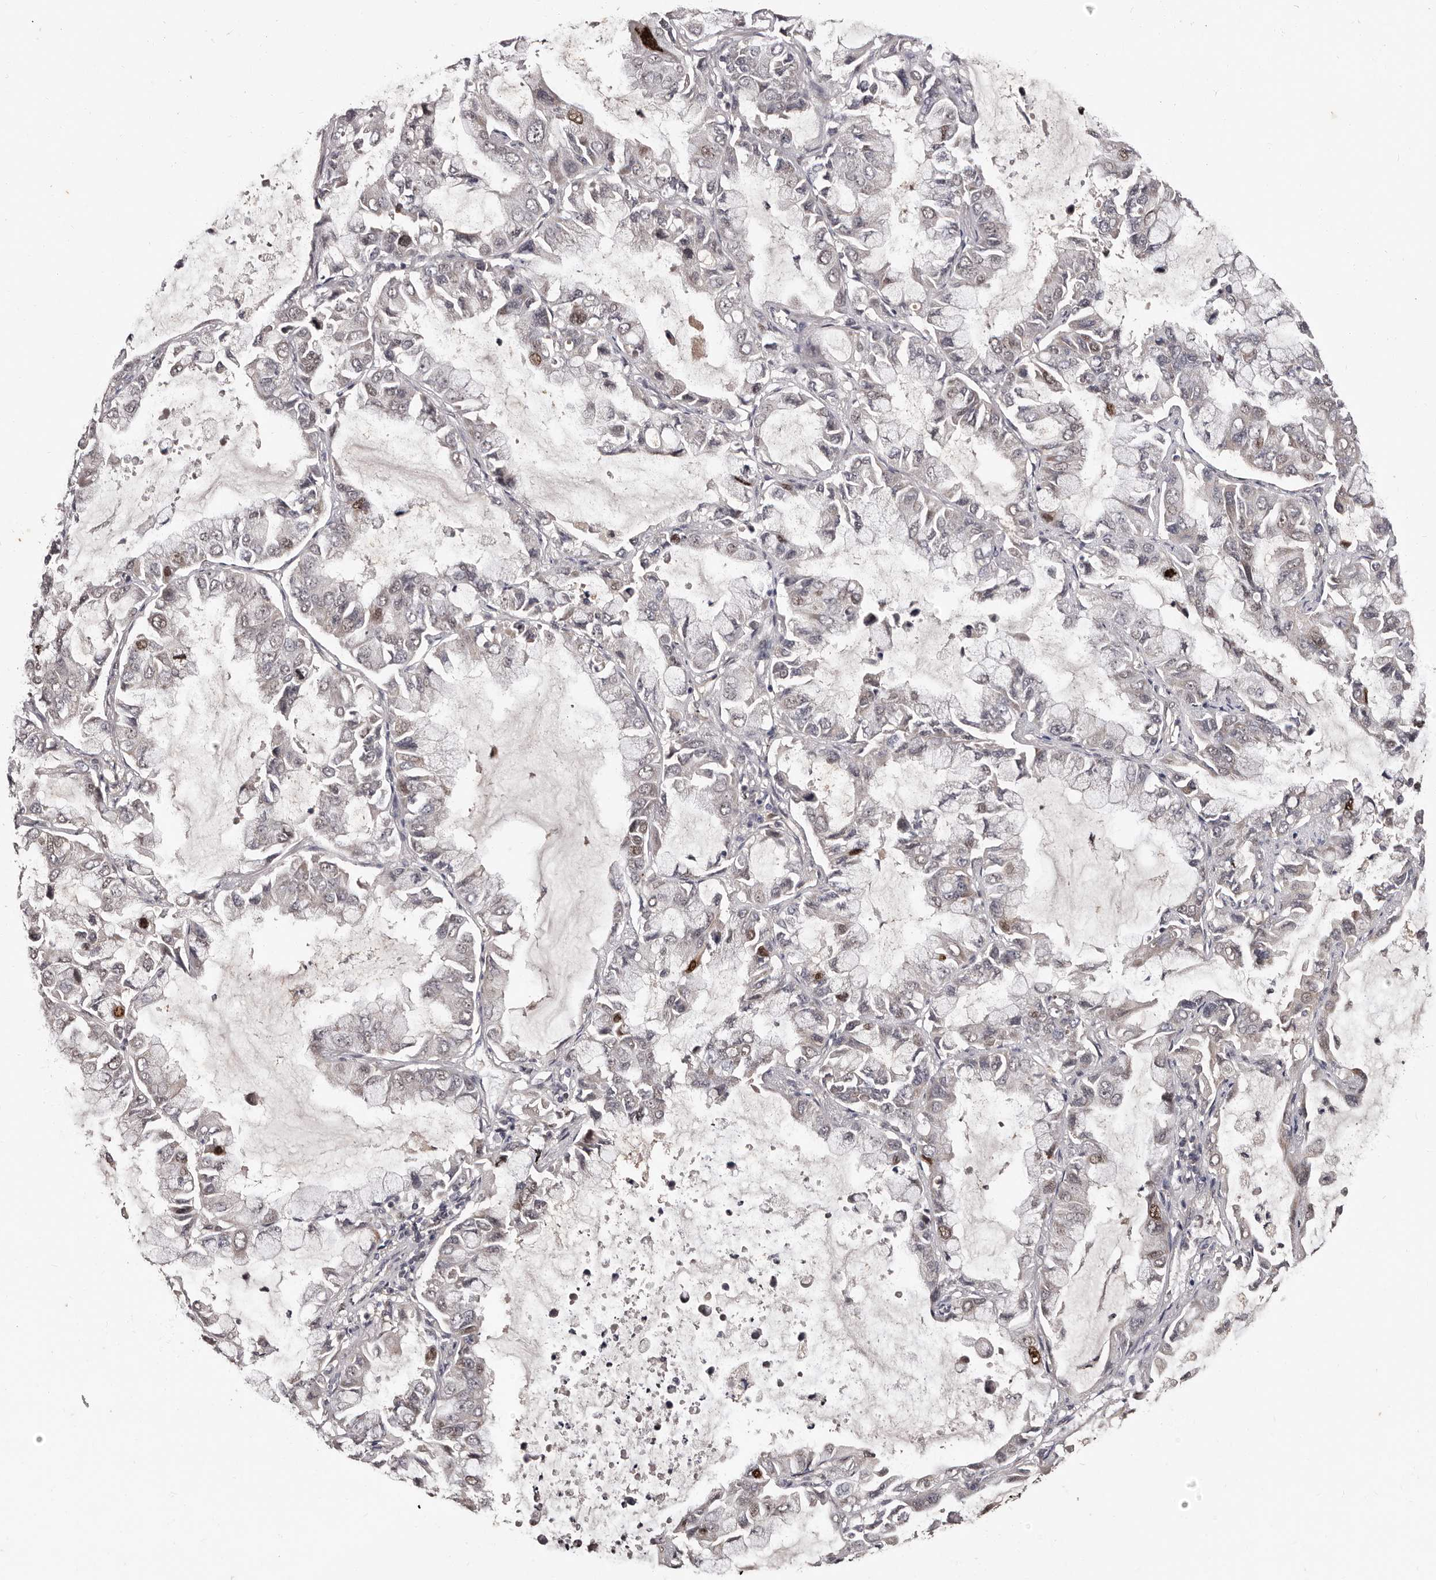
{"staining": {"intensity": "moderate", "quantity": "<25%", "location": "nuclear"}, "tissue": "lung cancer", "cell_type": "Tumor cells", "image_type": "cancer", "snomed": [{"axis": "morphology", "description": "Adenocarcinoma, NOS"}, {"axis": "topography", "description": "Lung"}], "caption": "Lung cancer (adenocarcinoma) stained for a protein displays moderate nuclear positivity in tumor cells.", "gene": "TBC1D22B", "patient": {"sex": "male", "age": 64}}